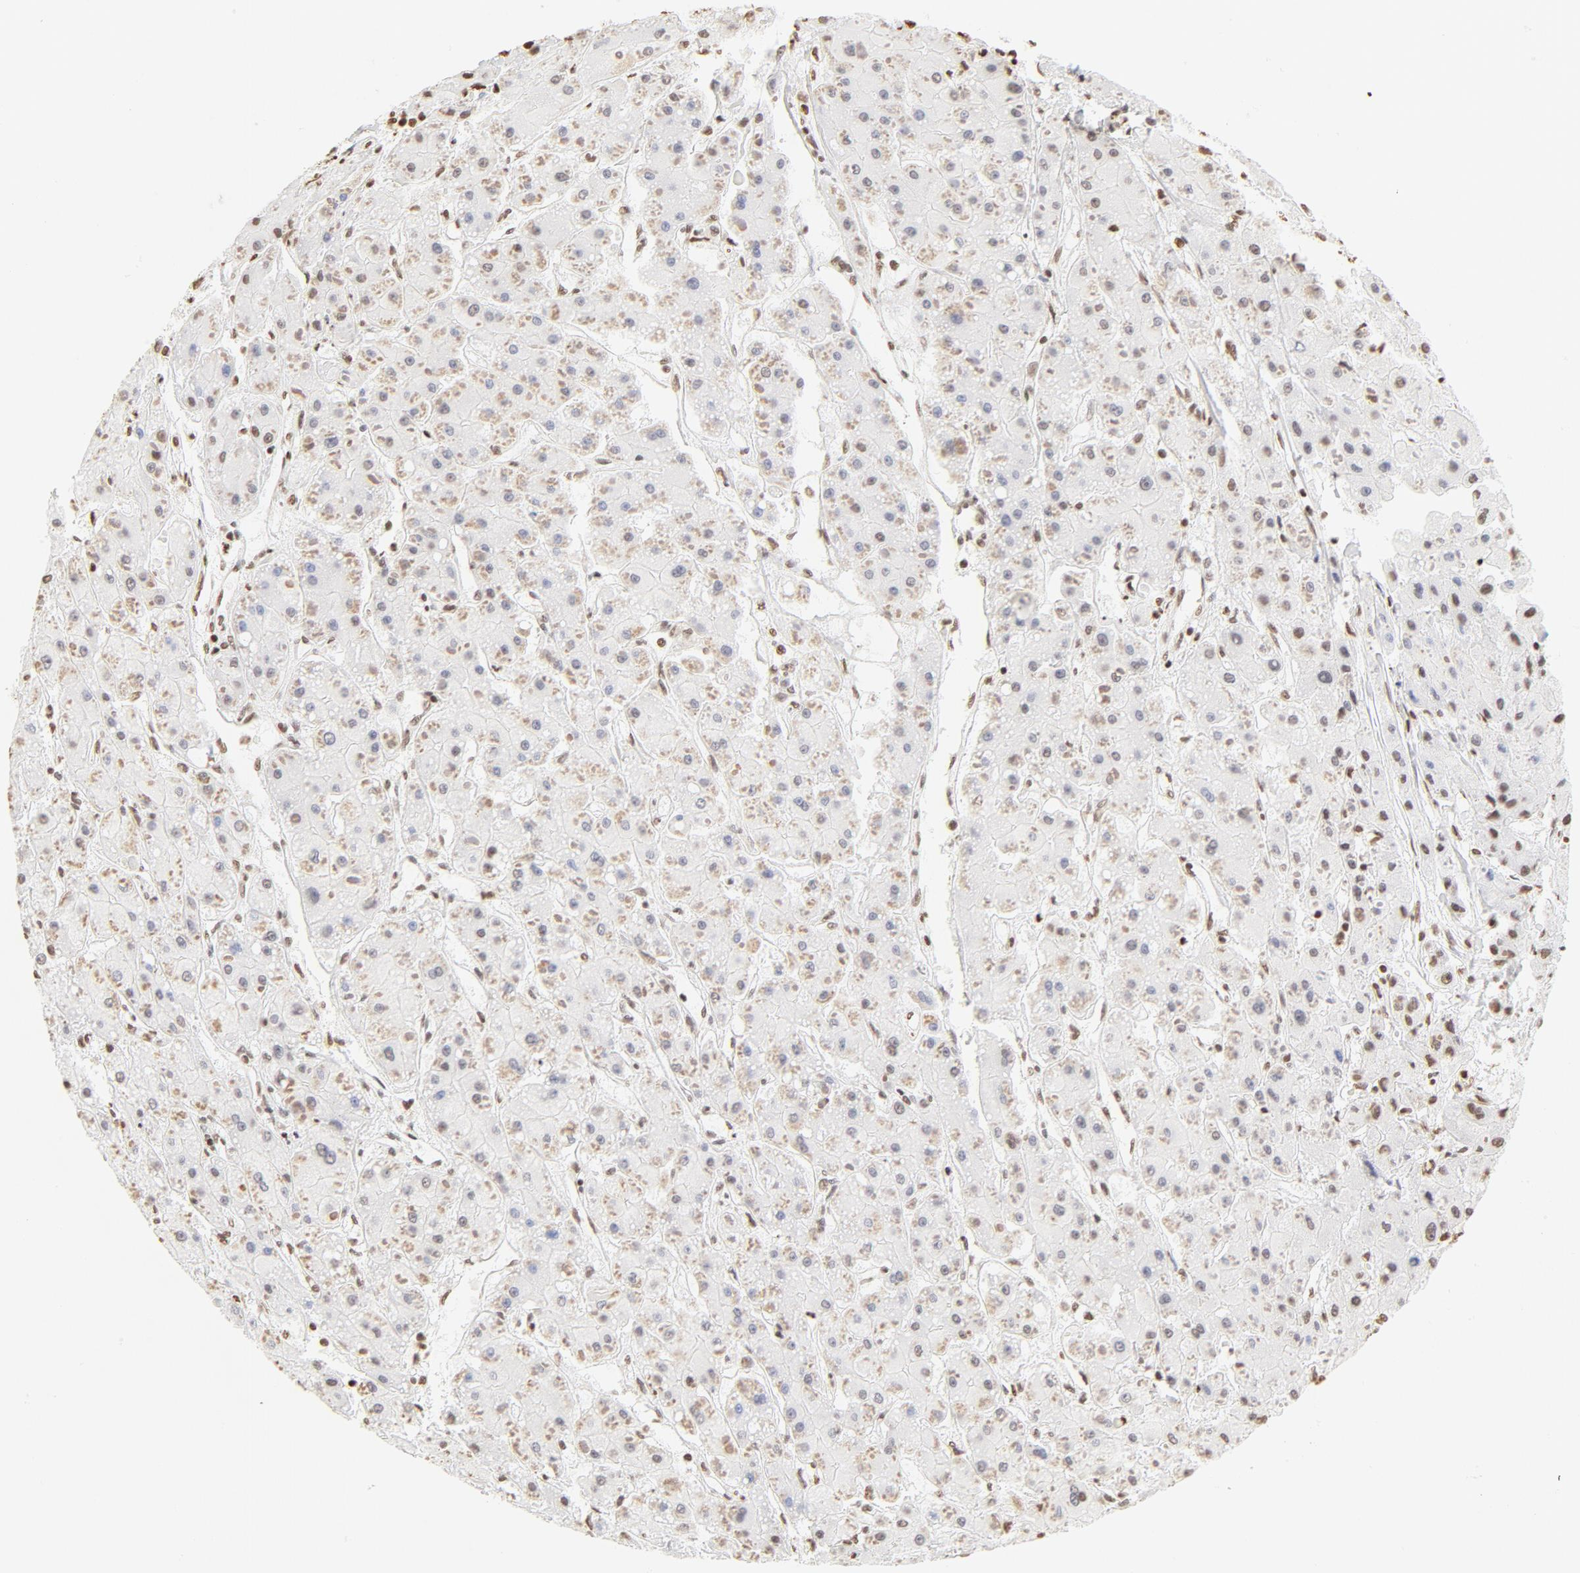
{"staining": {"intensity": "moderate", "quantity": ">75%", "location": "cytoplasmic/membranous,nuclear"}, "tissue": "liver cancer", "cell_type": "Tumor cells", "image_type": "cancer", "snomed": [{"axis": "morphology", "description": "Carcinoma, Hepatocellular, NOS"}, {"axis": "topography", "description": "Liver"}], "caption": "IHC photomicrograph of hepatocellular carcinoma (liver) stained for a protein (brown), which reveals medium levels of moderate cytoplasmic/membranous and nuclear positivity in about >75% of tumor cells.", "gene": "ZNF540", "patient": {"sex": "female", "age": 52}}